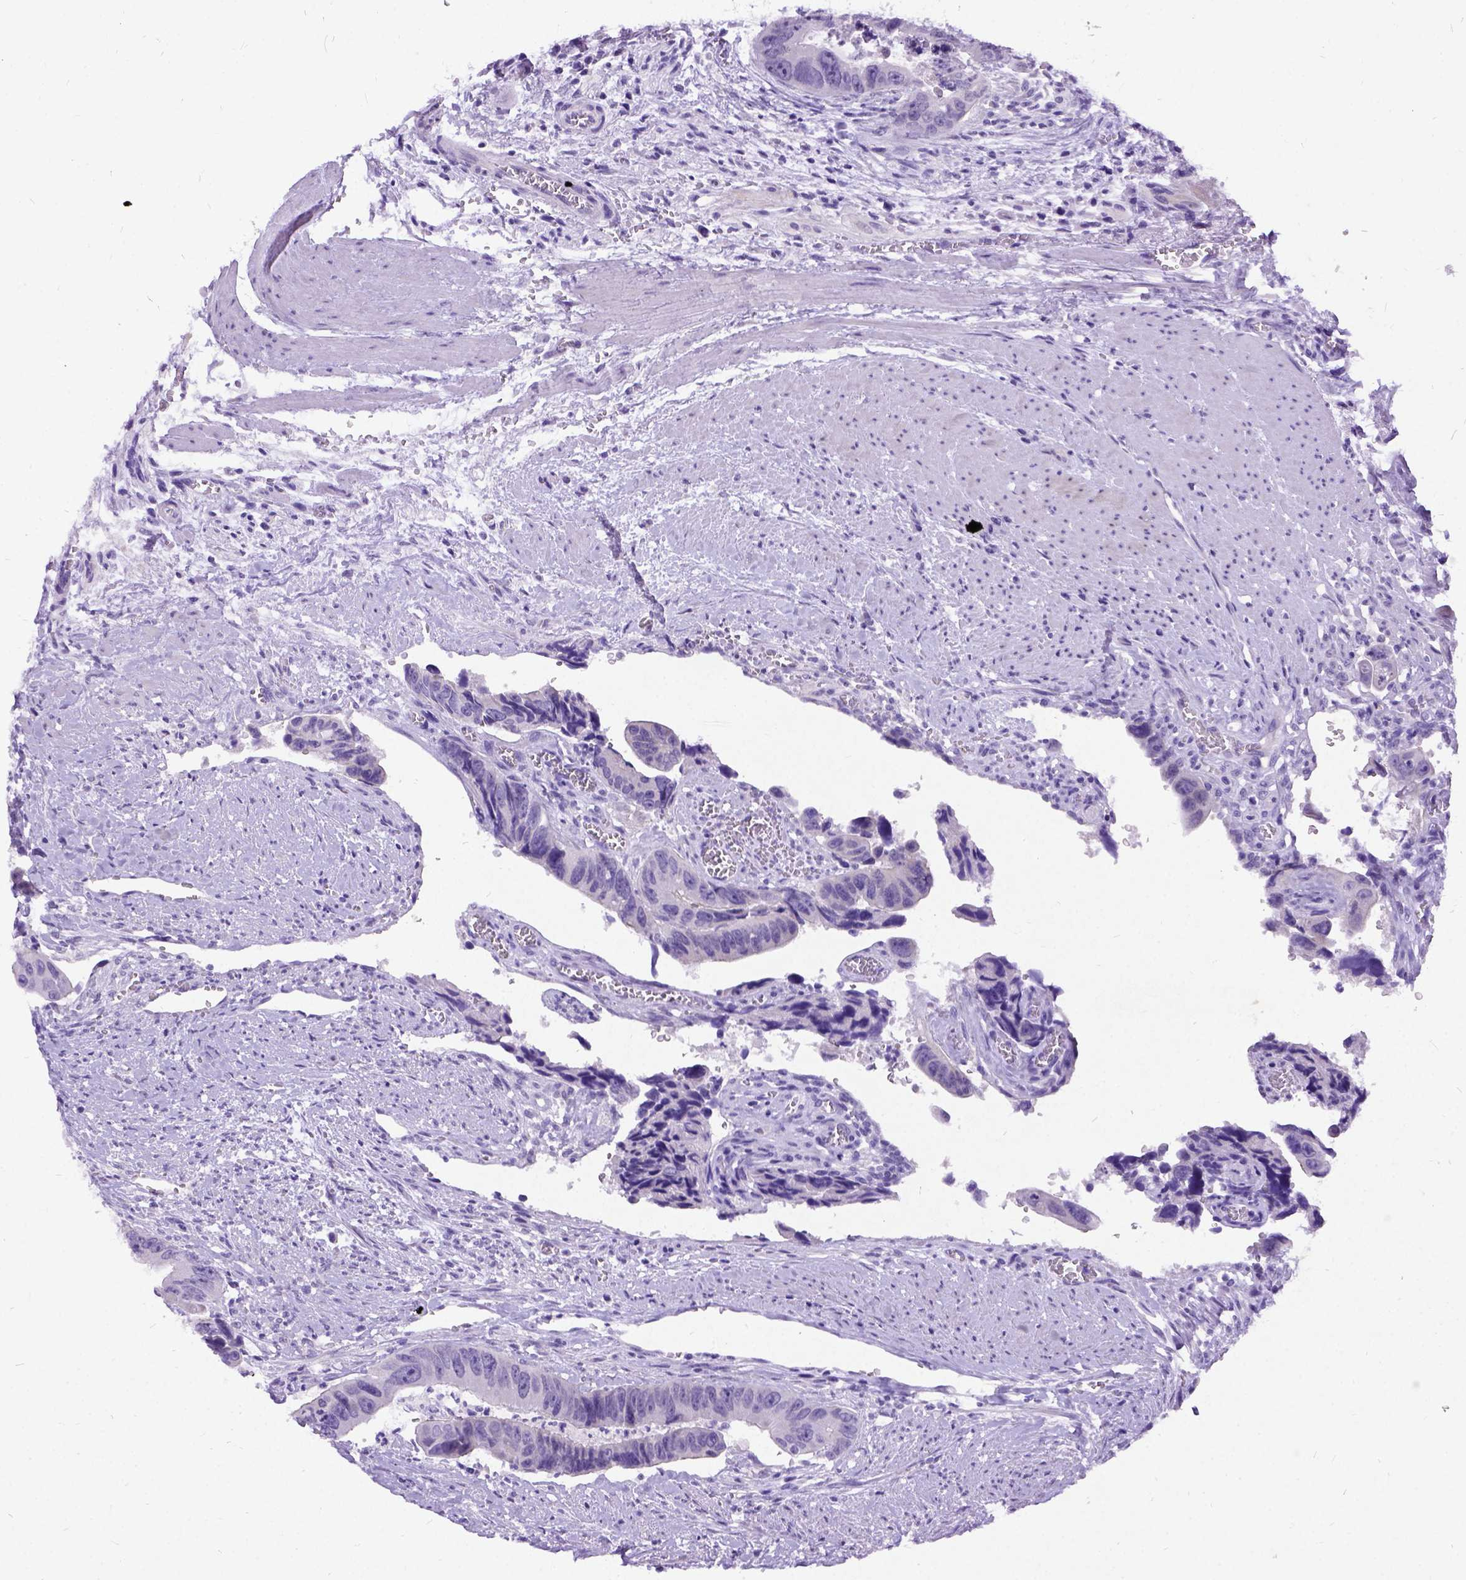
{"staining": {"intensity": "negative", "quantity": "none", "location": "none"}, "tissue": "colorectal cancer", "cell_type": "Tumor cells", "image_type": "cancer", "snomed": [{"axis": "morphology", "description": "Adenocarcinoma, NOS"}, {"axis": "topography", "description": "Rectum"}], "caption": "DAB immunohistochemical staining of colorectal cancer displays no significant positivity in tumor cells.", "gene": "NEUROD4", "patient": {"sex": "male", "age": 76}}